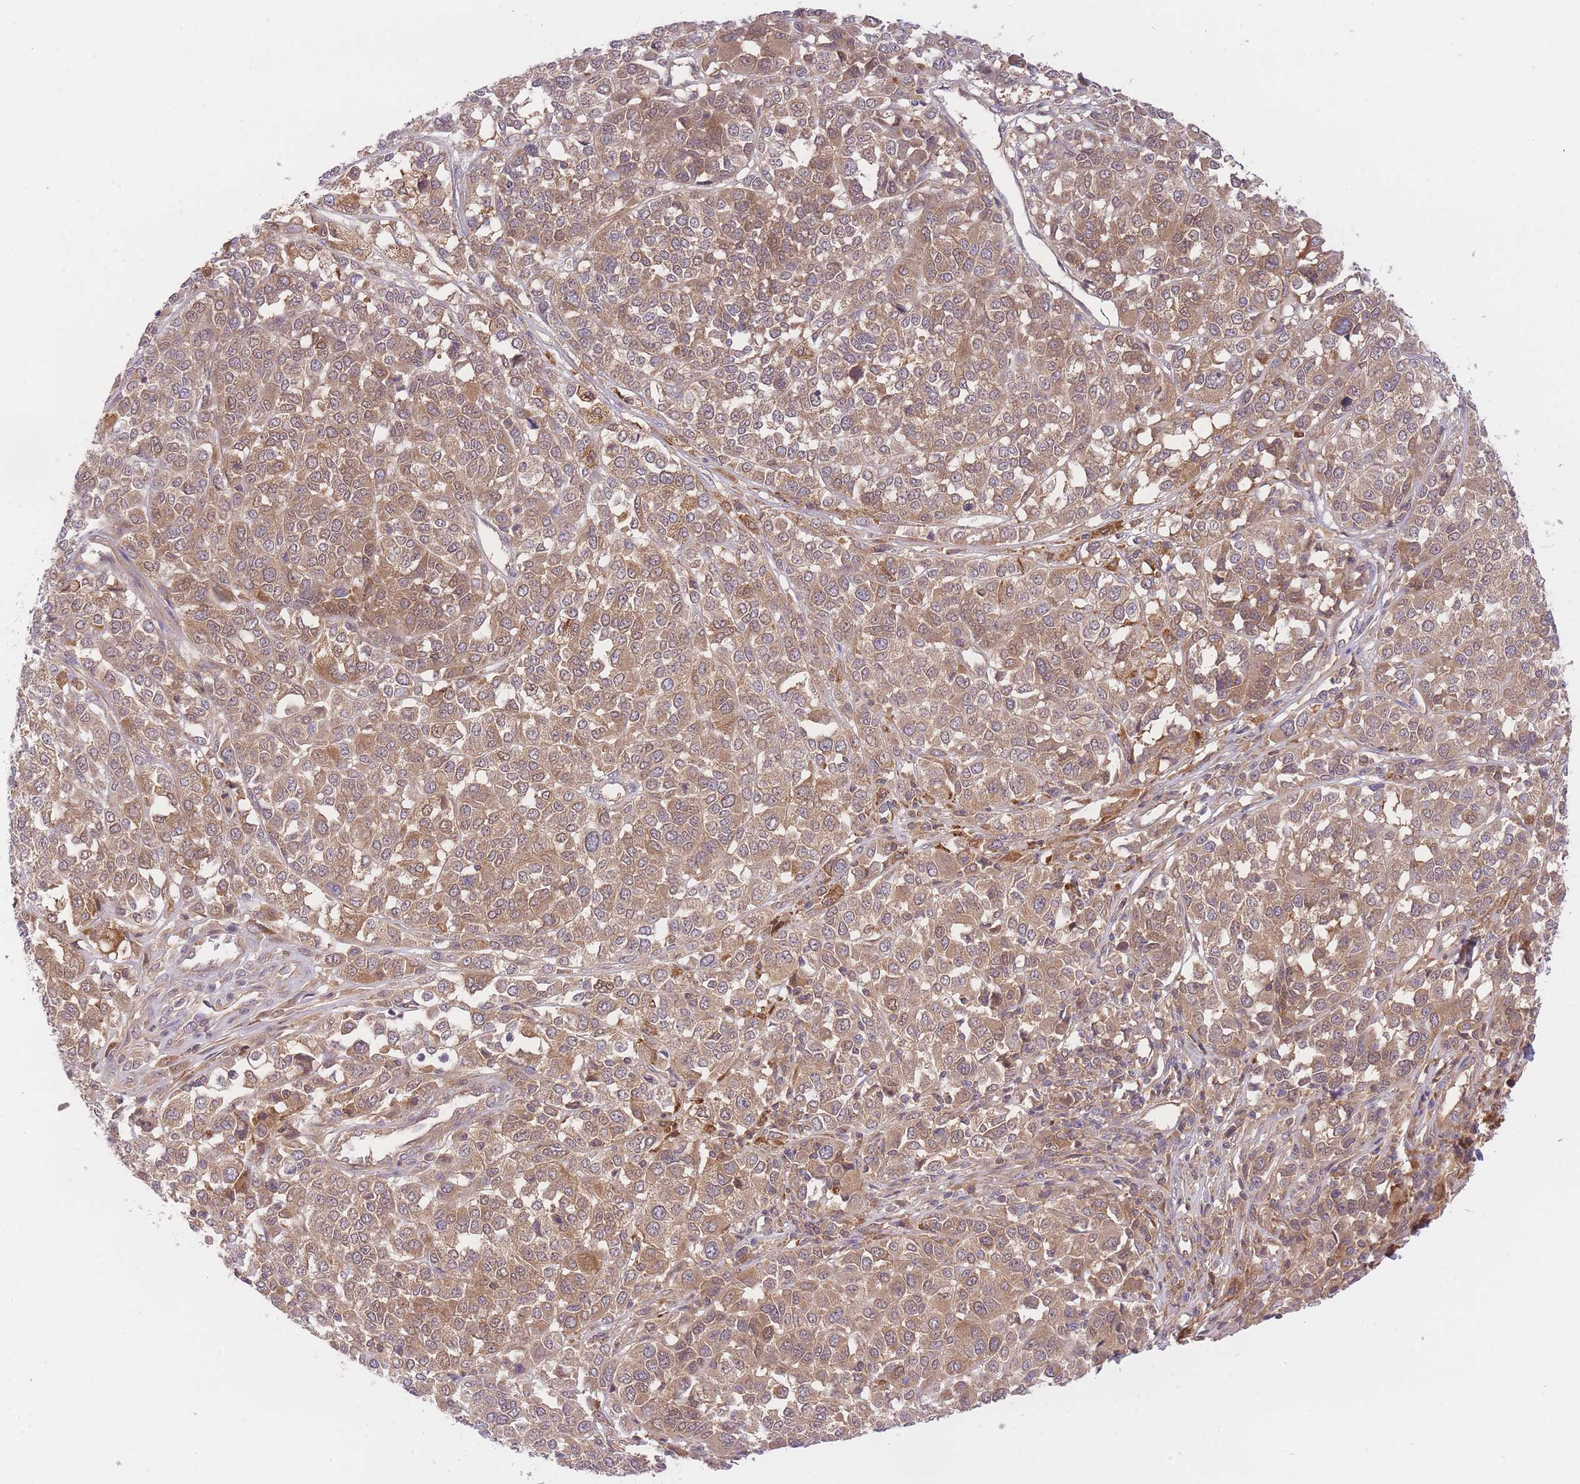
{"staining": {"intensity": "moderate", "quantity": ">75%", "location": "cytoplasmic/membranous,nuclear"}, "tissue": "melanoma", "cell_type": "Tumor cells", "image_type": "cancer", "snomed": [{"axis": "morphology", "description": "Malignant melanoma, Metastatic site"}, {"axis": "topography", "description": "Lymph node"}], "caption": "IHC micrograph of neoplastic tissue: malignant melanoma (metastatic site) stained using IHC exhibits medium levels of moderate protein expression localized specifically in the cytoplasmic/membranous and nuclear of tumor cells, appearing as a cytoplasmic/membranous and nuclear brown color.", "gene": "PREP", "patient": {"sex": "male", "age": 44}}